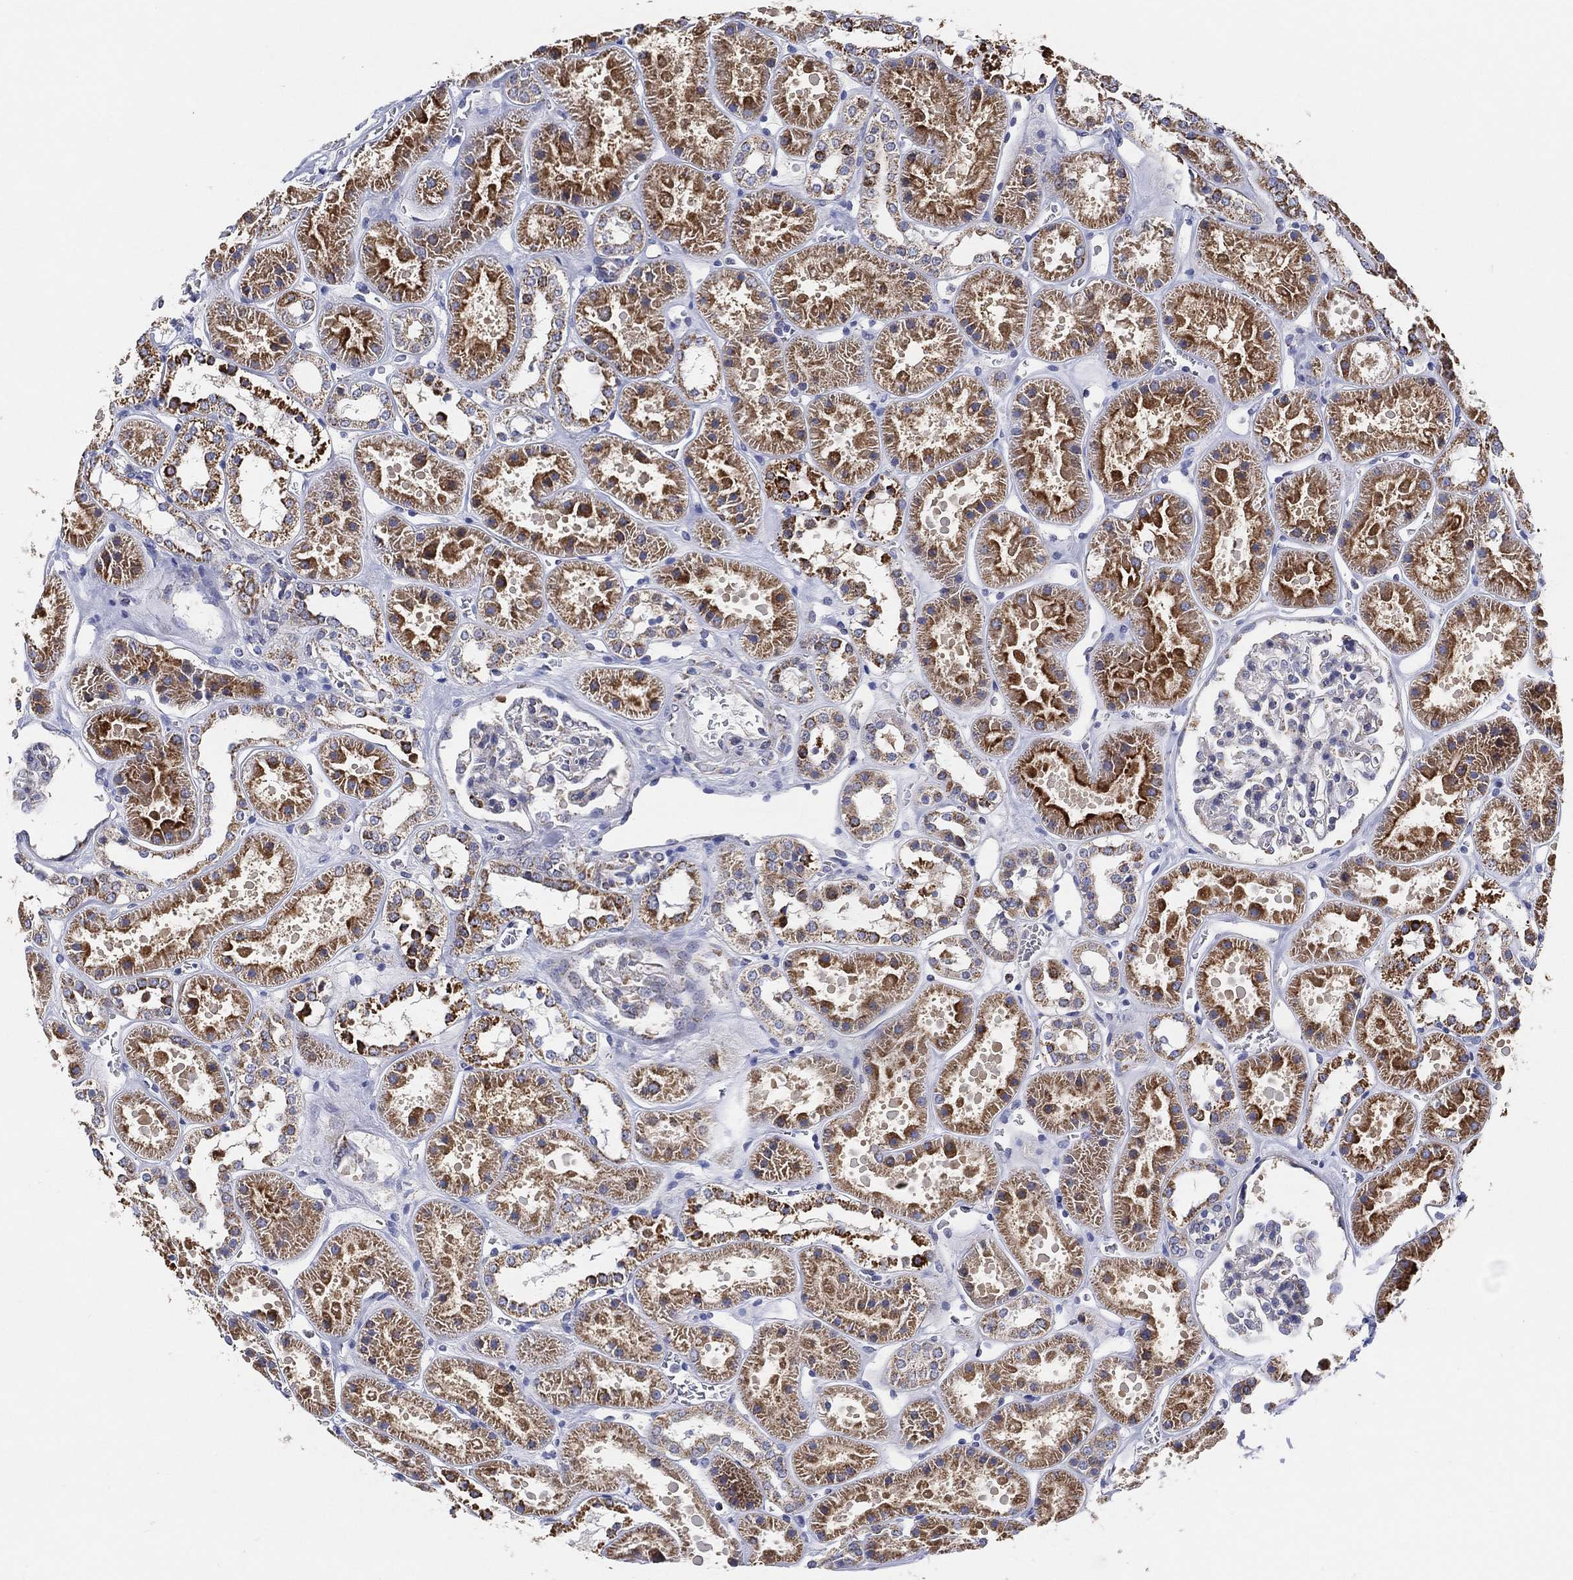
{"staining": {"intensity": "negative", "quantity": "none", "location": "none"}, "tissue": "kidney", "cell_type": "Cells in glomeruli", "image_type": "normal", "snomed": [{"axis": "morphology", "description": "Normal tissue, NOS"}, {"axis": "topography", "description": "Kidney"}], "caption": "Cells in glomeruli show no significant expression in normal kidney. (DAB immunohistochemistry, high magnification).", "gene": "GCAT", "patient": {"sex": "female", "age": 41}}